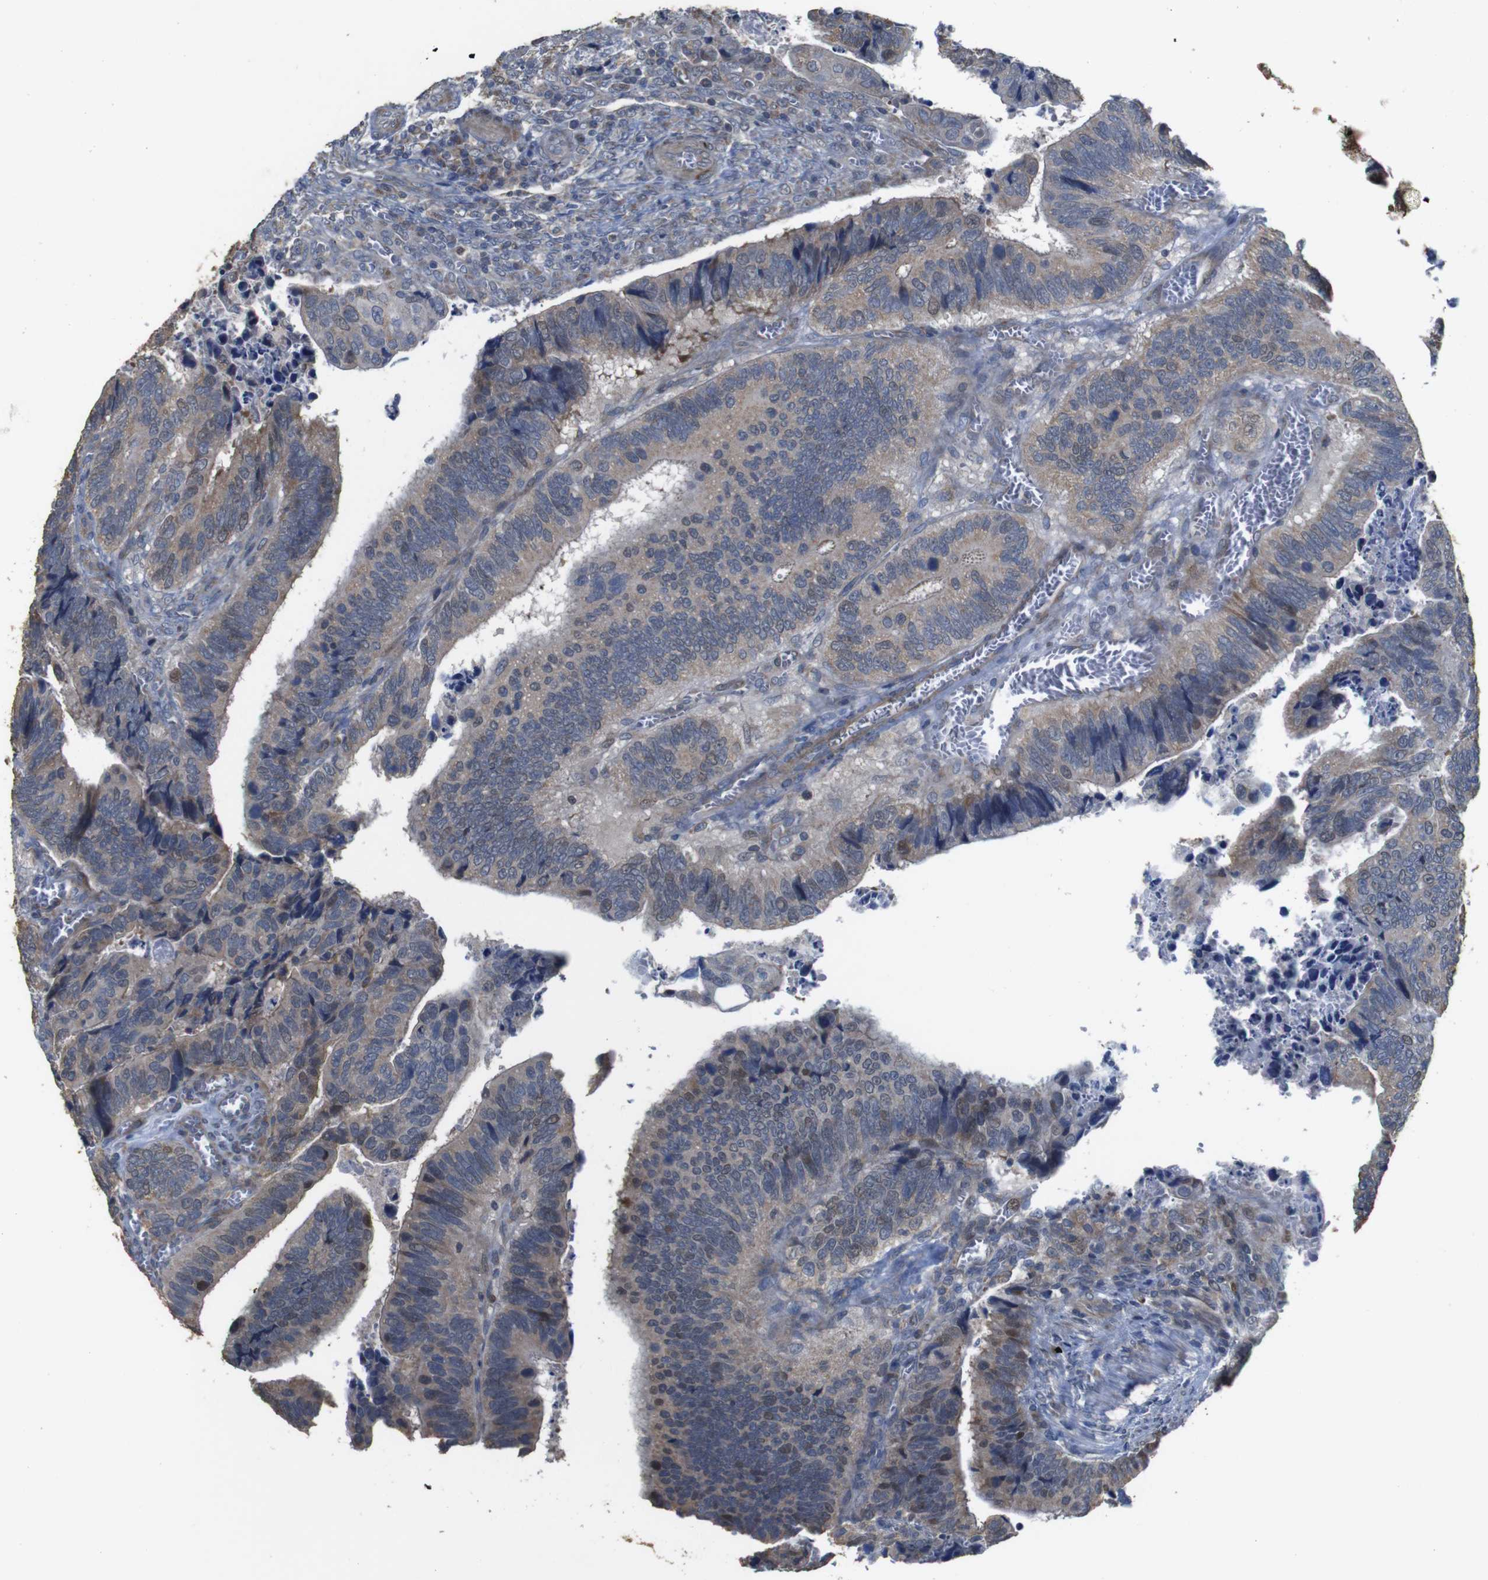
{"staining": {"intensity": "weak", "quantity": ">75%", "location": "cytoplasmic/membranous"}, "tissue": "colorectal cancer", "cell_type": "Tumor cells", "image_type": "cancer", "snomed": [{"axis": "morphology", "description": "Inflammation, NOS"}, {"axis": "morphology", "description": "Adenocarcinoma, NOS"}, {"axis": "topography", "description": "Colon"}], "caption": "About >75% of tumor cells in human colorectal adenocarcinoma demonstrate weak cytoplasmic/membranous protein positivity as visualized by brown immunohistochemical staining.", "gene": "SNN", "patient": {"sex": "male", "age": 72}}